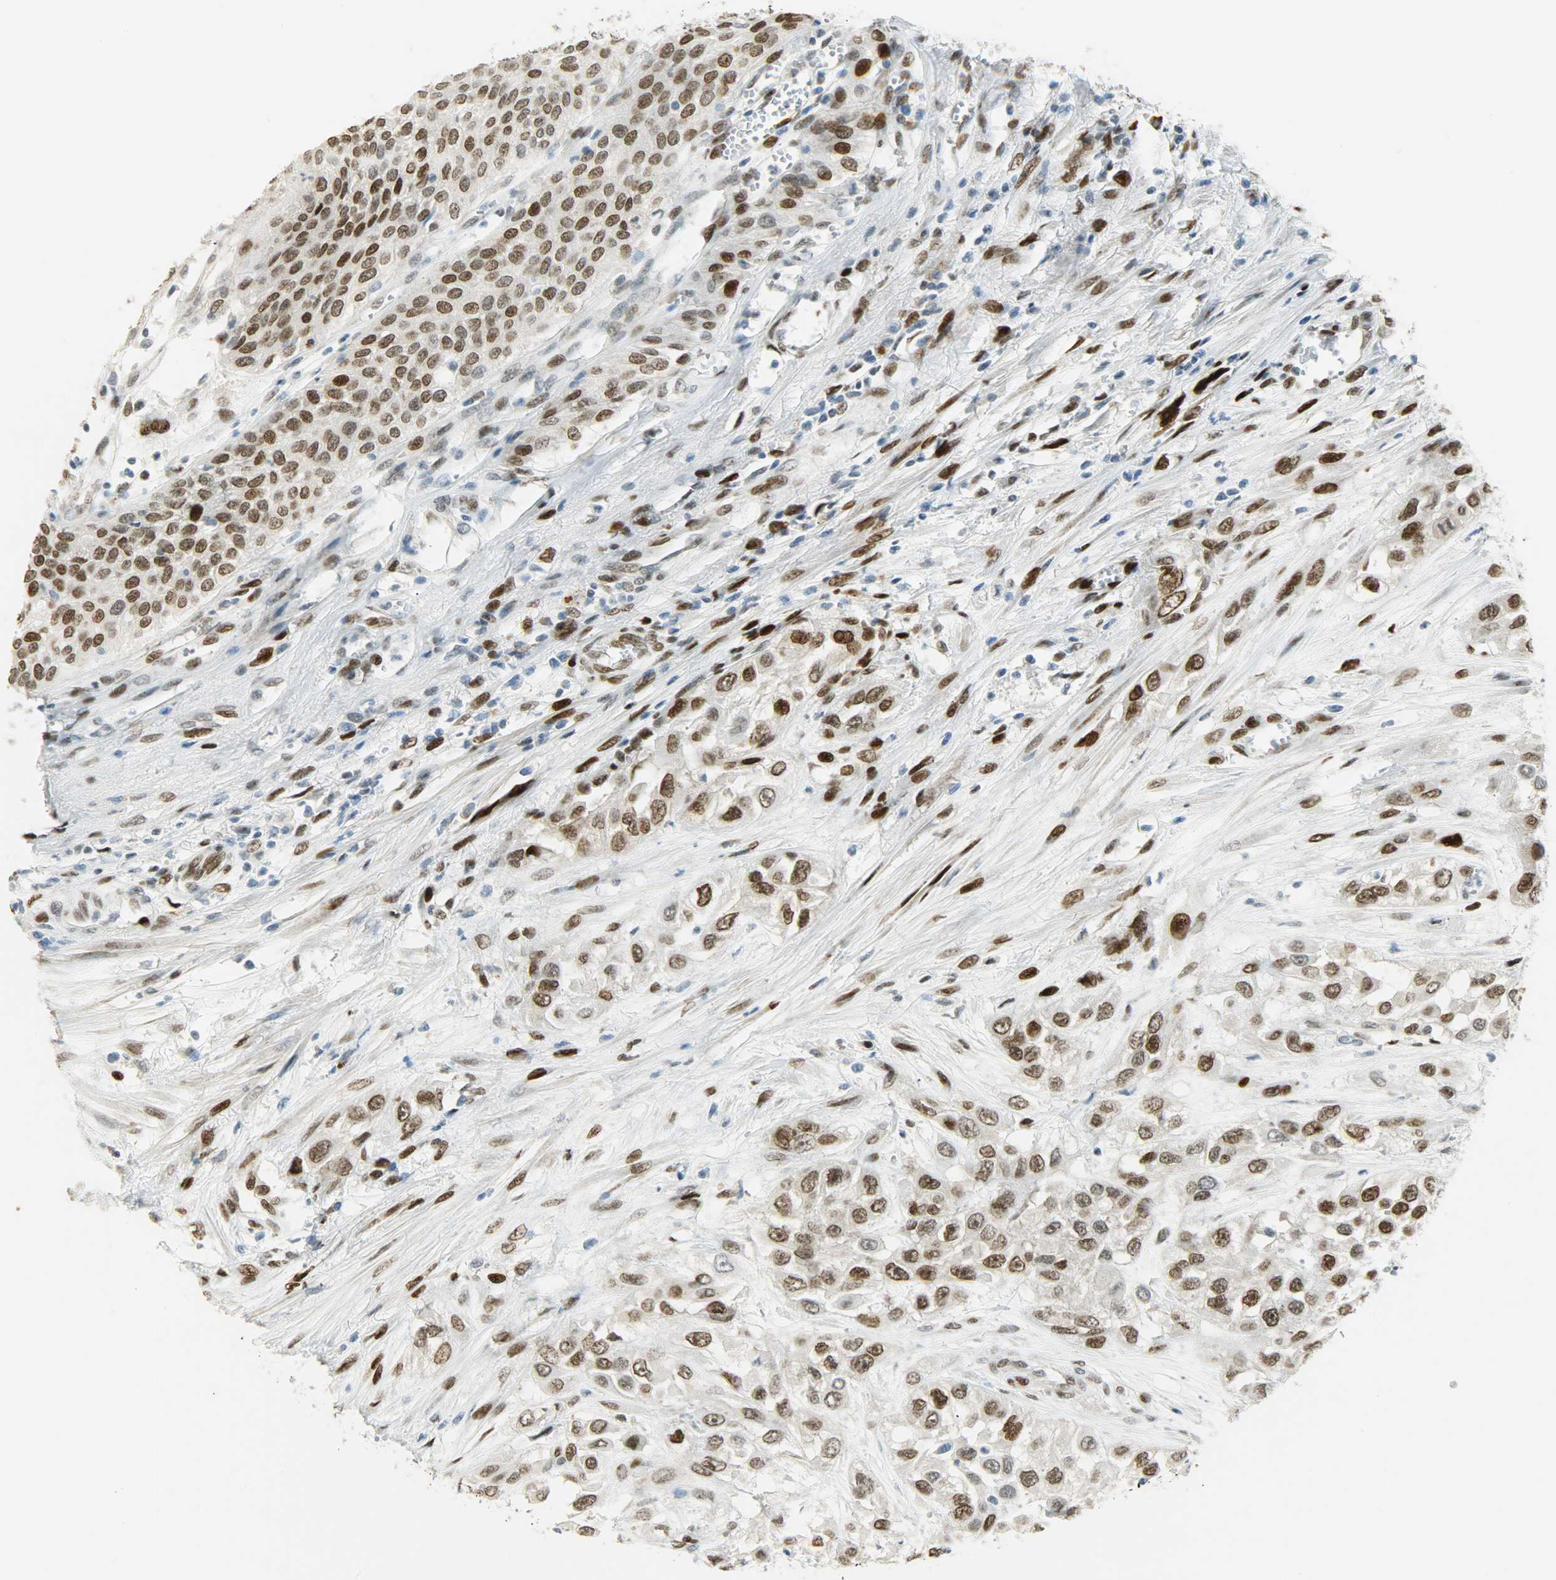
{"staining": {"intensity": "strong", "quantity": ">75%", "location": "nuclear"}, "tissue": "urothelial cancer", "cell_type": "Tumor cells", "image_type": "cancer", "snomed": [{"axis": "morphology", "description": "Urothelial carcinoma, High grade"}, {"axis": "topography", "description": "Urinary bladder"}], "caption": "There is high levels of strong nuclear expression in tumor cells of urothelial cancer, as demonstrated by immunohistochemical staining (brown color).", "gene": "JUNB", "patient": {"sex": "male", "age": 57}}